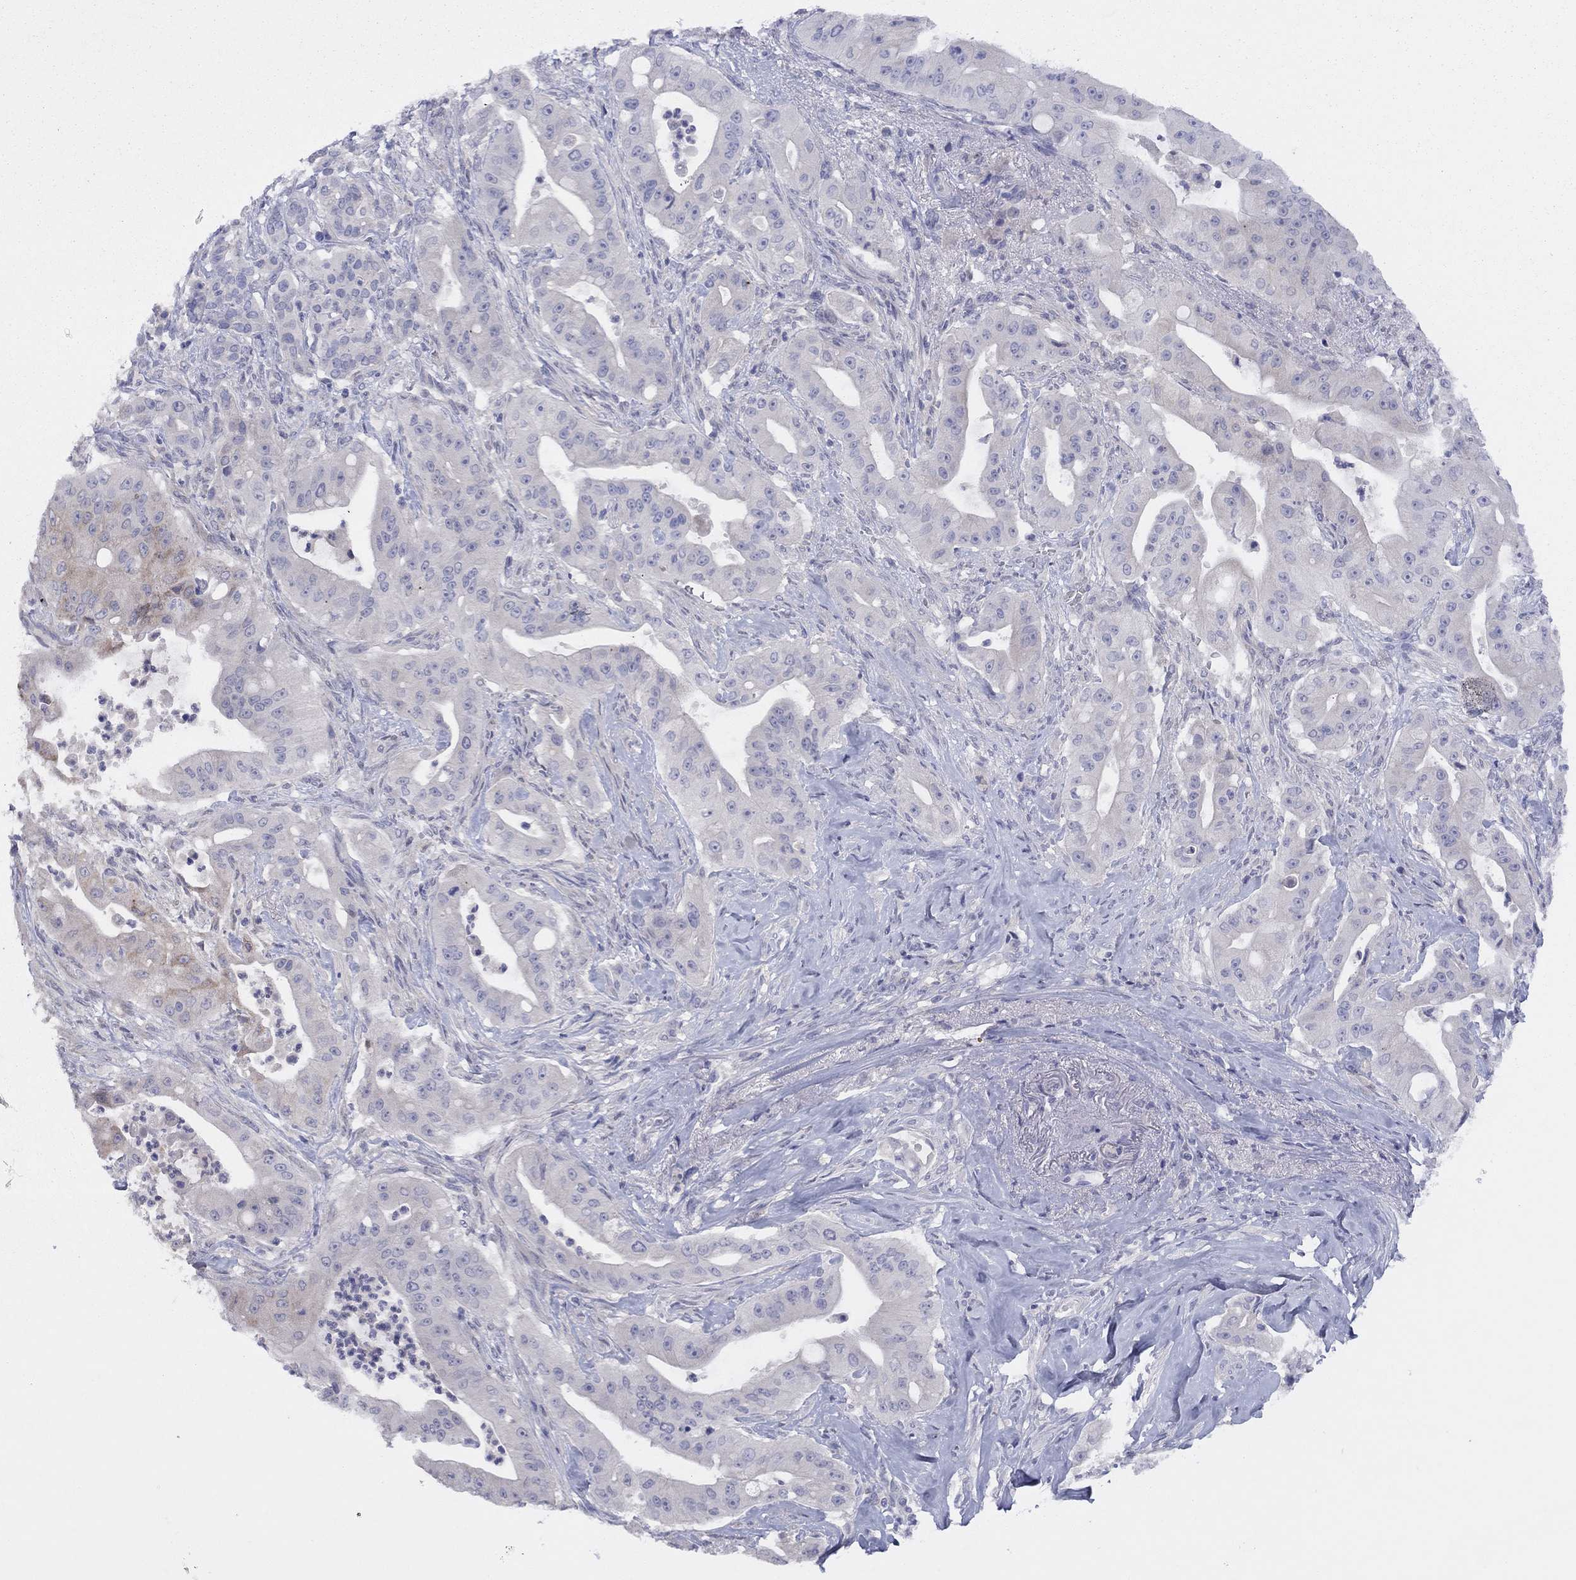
{"staining": {"intensity": "weak", "quantity": "<25%", "location": "cytoplasmic/membranous"}, "tissue": "pancreatic cancer", "cell_type": "Tumor cells", "image_type": "cancer", "snomed": [{"axis": "morphology", "description": "Normal tissue, NOS"}, {"axis": "morphology", "description": "Inflammation, NOS"}, {"axis": "morphology", "description": "Adenocarcinoma, NOS"}, {"axis": "topography", "description": "Pancreas"}], "caption": "DAB immunohistochemical staining of human pancreatic cancer shows no significant expression in tumor cells. (DAB (3,3'-diaminobenzidine) immunohistochemistry visualized using brightfield microscopy, high magnification).", "gene": "CYP2B6", "patient": {"sex": "male", "age": 57}}